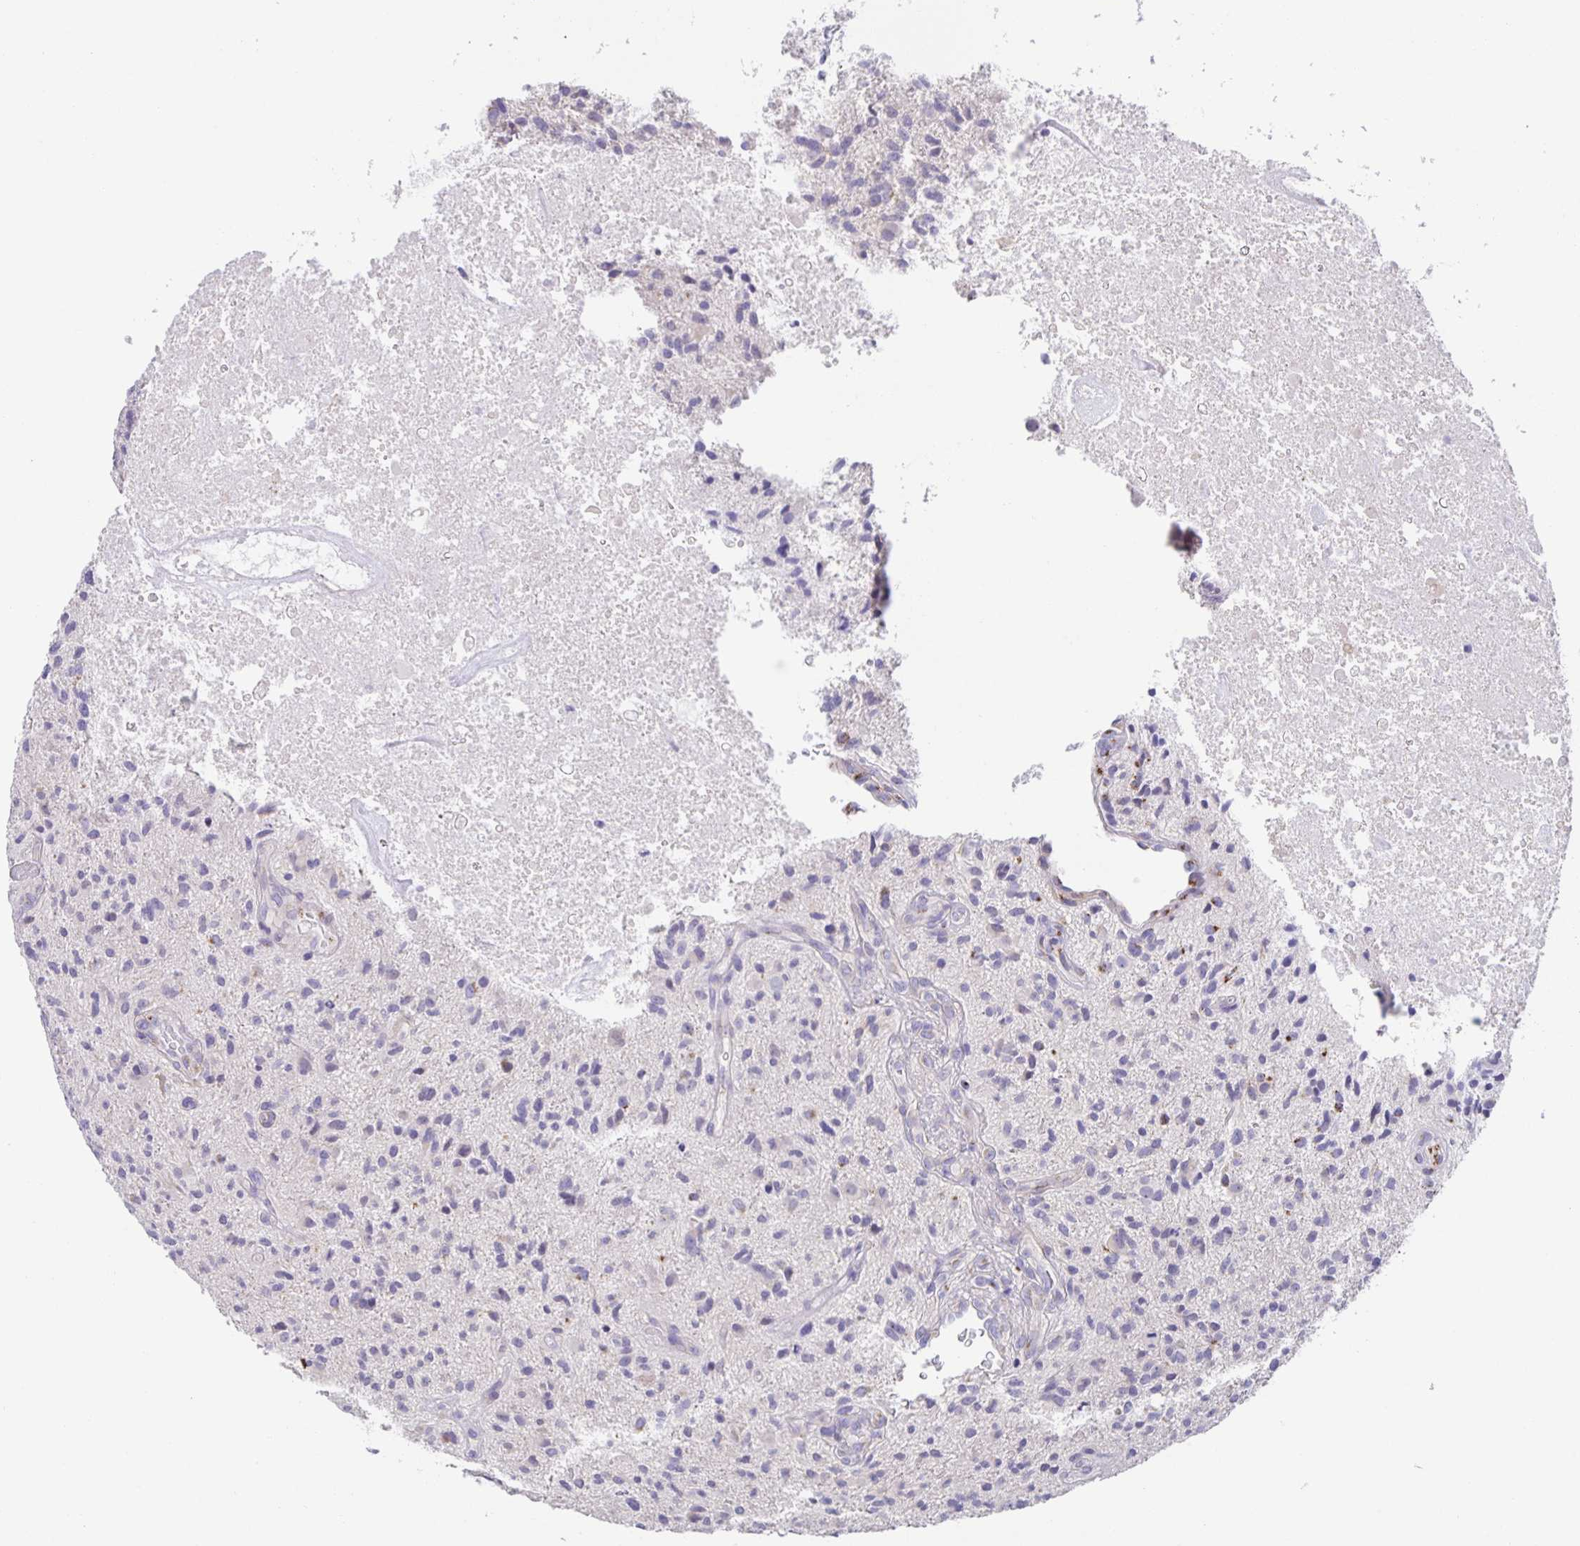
{"staining": {"intensity": "negative", "quantity": "none", "location": "none"}, "tissue": "glioma", "cell_type": "Tumor cells", "image_type": "cancer", "snomed": [{"axis": "morphology", "description": "Glioma, malignant, High grade"}, {"axis": "topography", "description": "Brain"}], "caption": "High-grade glioma (malignant) stained for a protein using IHC shows no staining tumor cells.", "gene": "PRR36", "patient": {"sex": "male", "age": 55}}